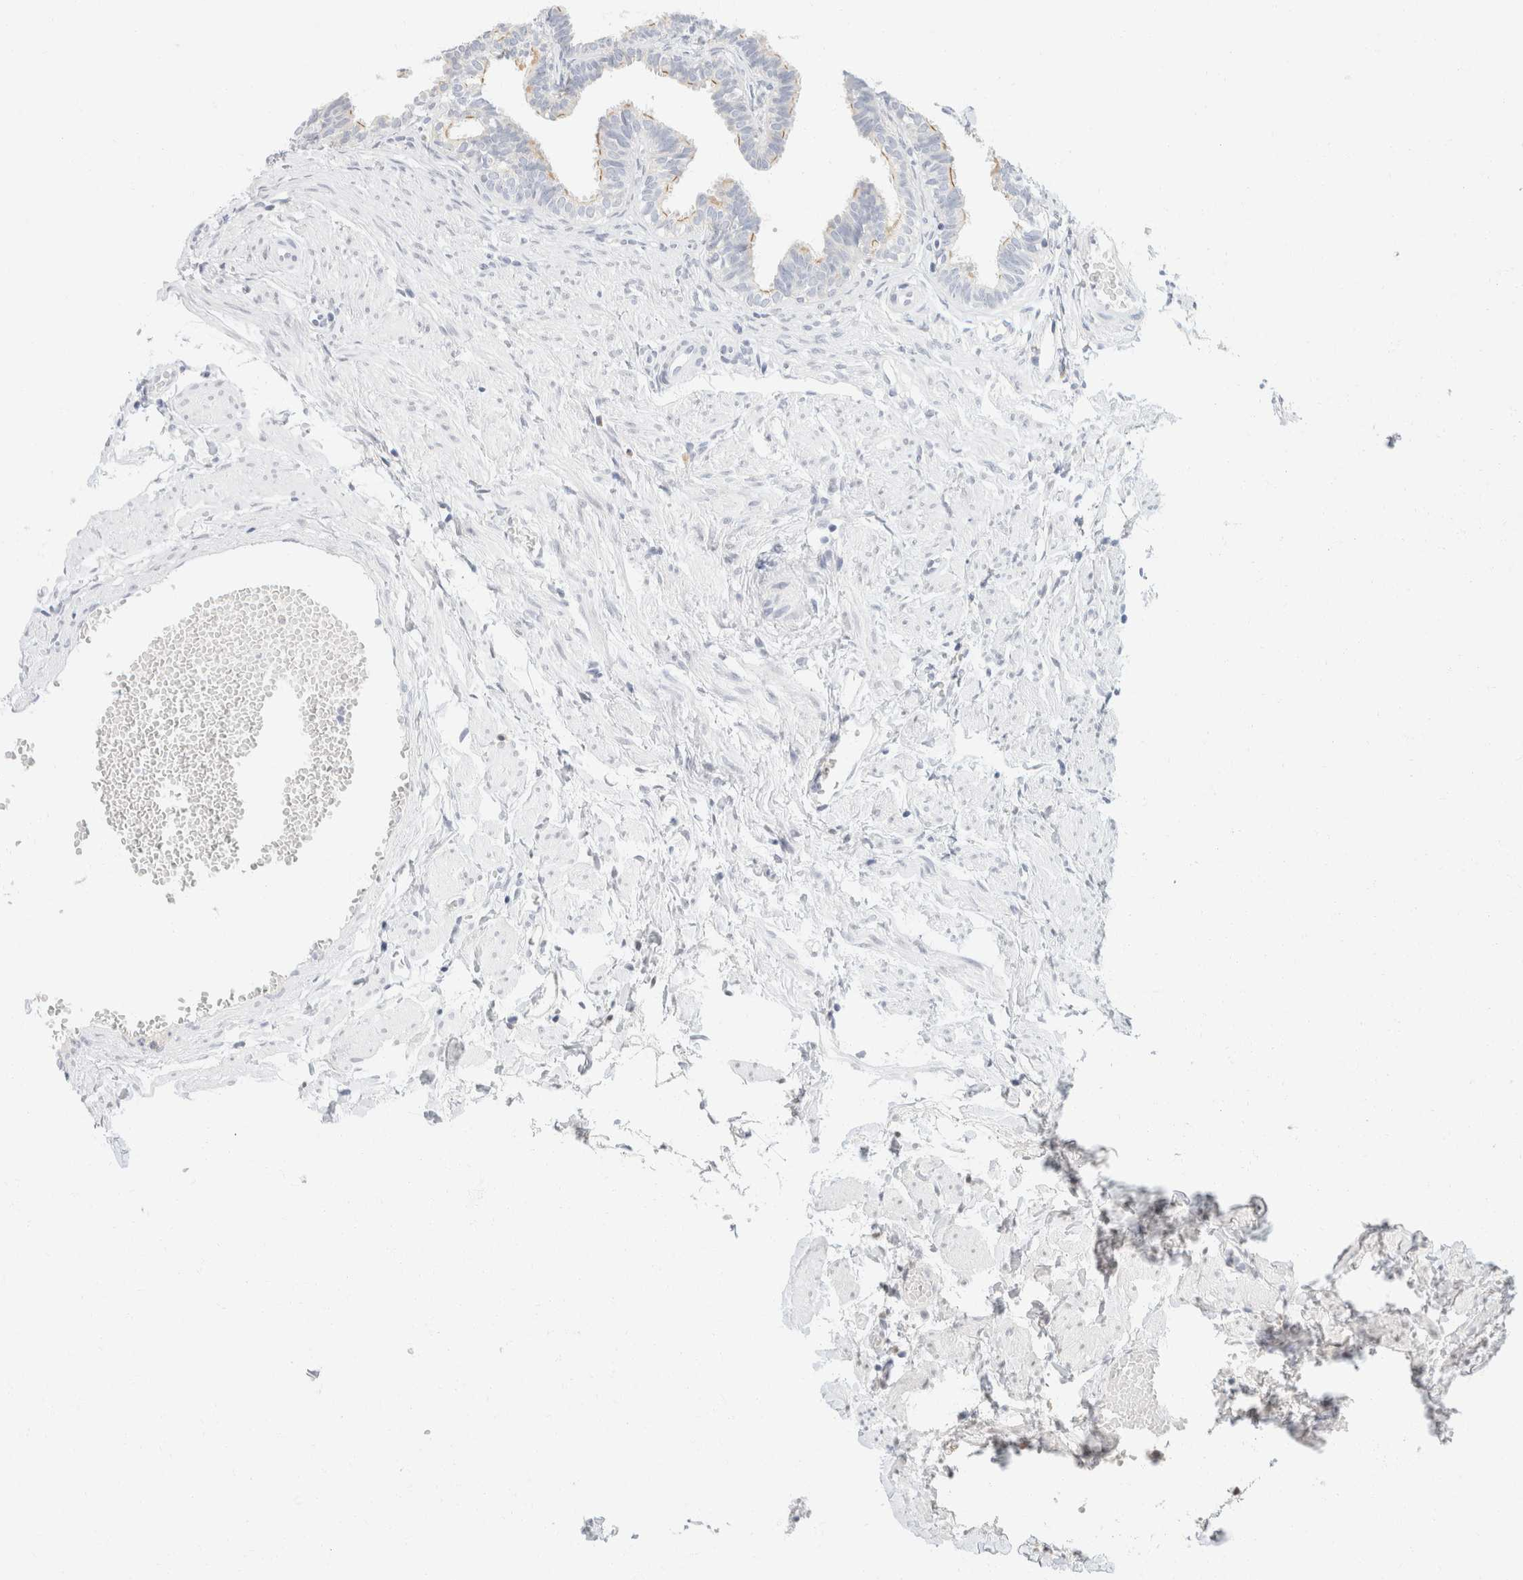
{"staining": {"intensity": "weak", "quantity": "<25%", "location": "cytoplasmic/membranous"}, "tissue": "fallopian tube", "cell_type": "Glandular cells", "image_type": "normal", "snomed": [{"axis": "morphology", "description": "Normal tissue, NOS"}, {"axis": "topography", "description": "Fallopian tube"}, {"axis": "topography", "description": "Ovary"}], "caption": "Immunohistochemistry (IHC) micrograph of normal fallopian tube: fallopian tube stained with DAB (3,3'-diaminobenzidine) exhibits no significant protein positivity in glandular cells. (DAB immunohistochemistry with hematoxylin counter stain).", "gene": "KRT20", "patient": {"sex": "female", "age": 23}}